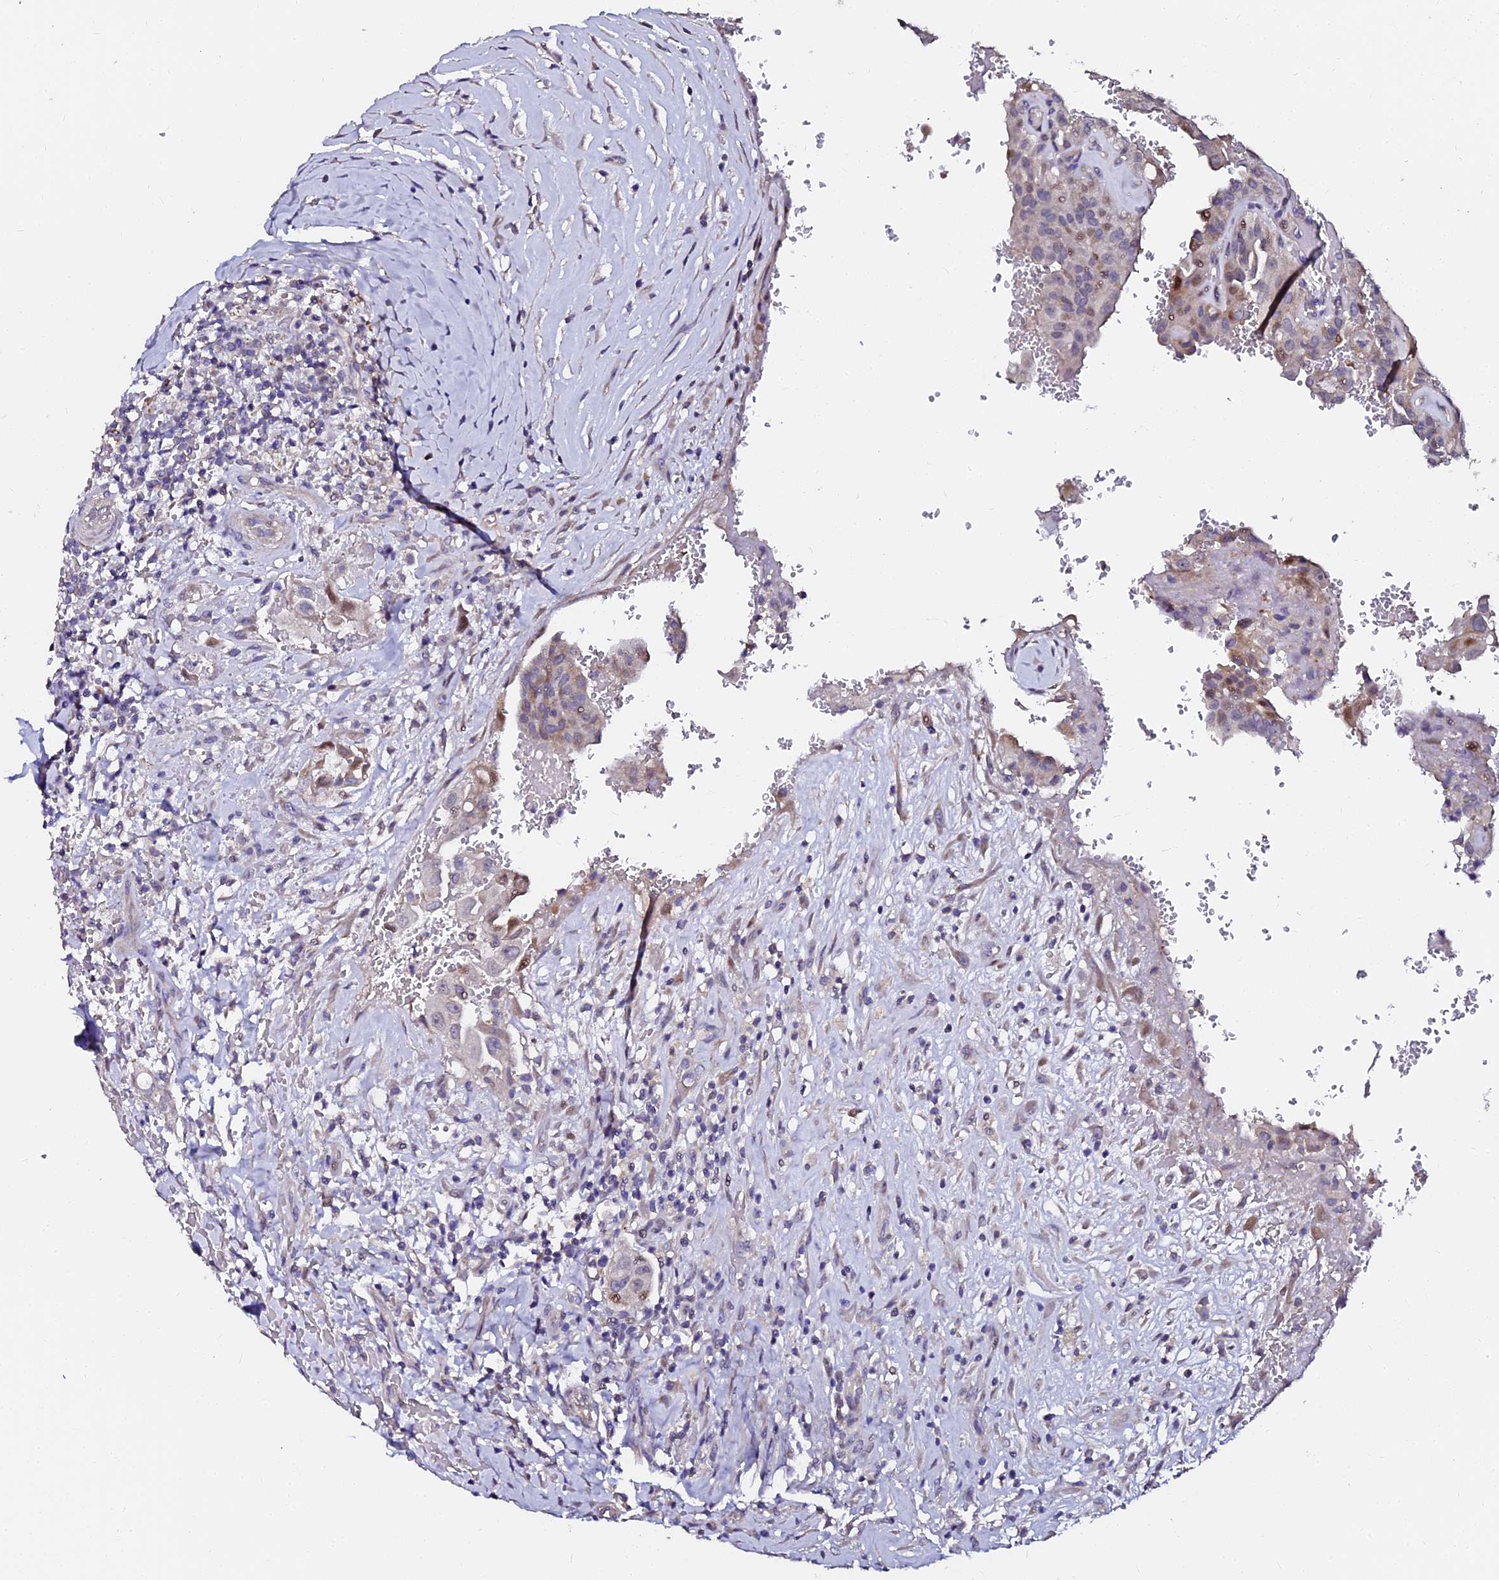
{"staining": {"intensity": "negative", "quantity": "none", "location": "none"}, "tissue": "thyroid cancer", "cell_type": "Tumor cells", "image_type": "cancer", "snomed": [{"axis": "morphology", "description": "Papillary adenocarcinoma, NOS"}, {"axis": "topography", "description": "Thyroid gland"}], "caption": "This is a photomicrograph of IHC staining of thyroid papillary adenocarcinoma, which shows no expression in tumor cells.", "gene": "GPN3", "patient": {"sex": "male", "age": 77}}